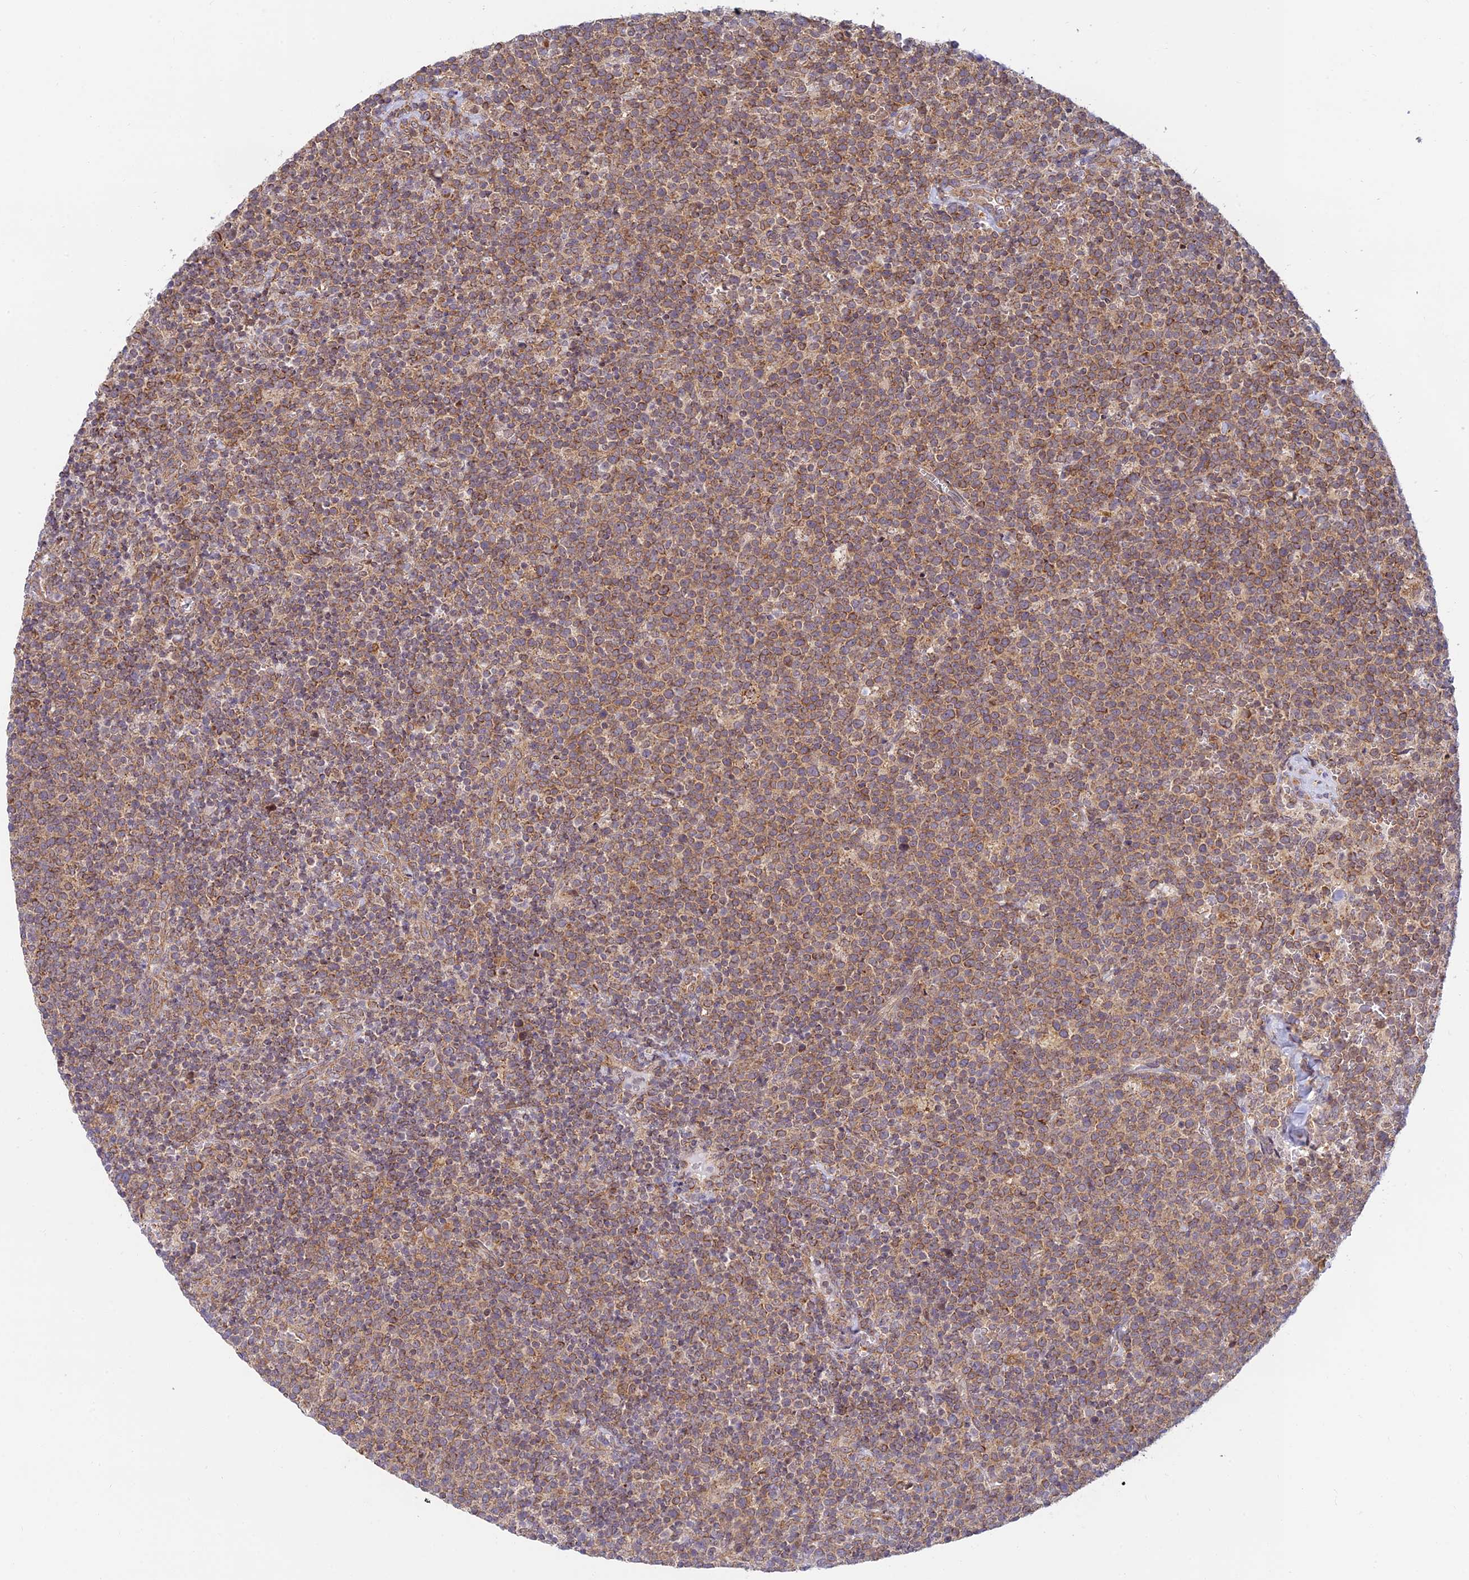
{"staining": {"intensity": "moderate", "quantity": ">75%", "location": "cytoplasmic/membranous"}, "tissue": "lymphoma", "cell_type": "Tumor cells", "image_type": "cancer", "snomed": [{"axis": "morphology", "description": "Malignant lymphoma, non-Hodgkin's type, High grade"}, {"axis": "topography", "description": "Lymph node"}], "caption": "Immunohistochemical staining of human lymphoma demonstrates moderate cytoplasmic/membranous protein staining in approximately >75% of tumor cells. (DAB (3,3'-diaminobenzidine) IHC, brown staining for protein, blue staining for nuclei).", "gene": "HOOK2", "patient": {"sex": "male", "age": 61}}